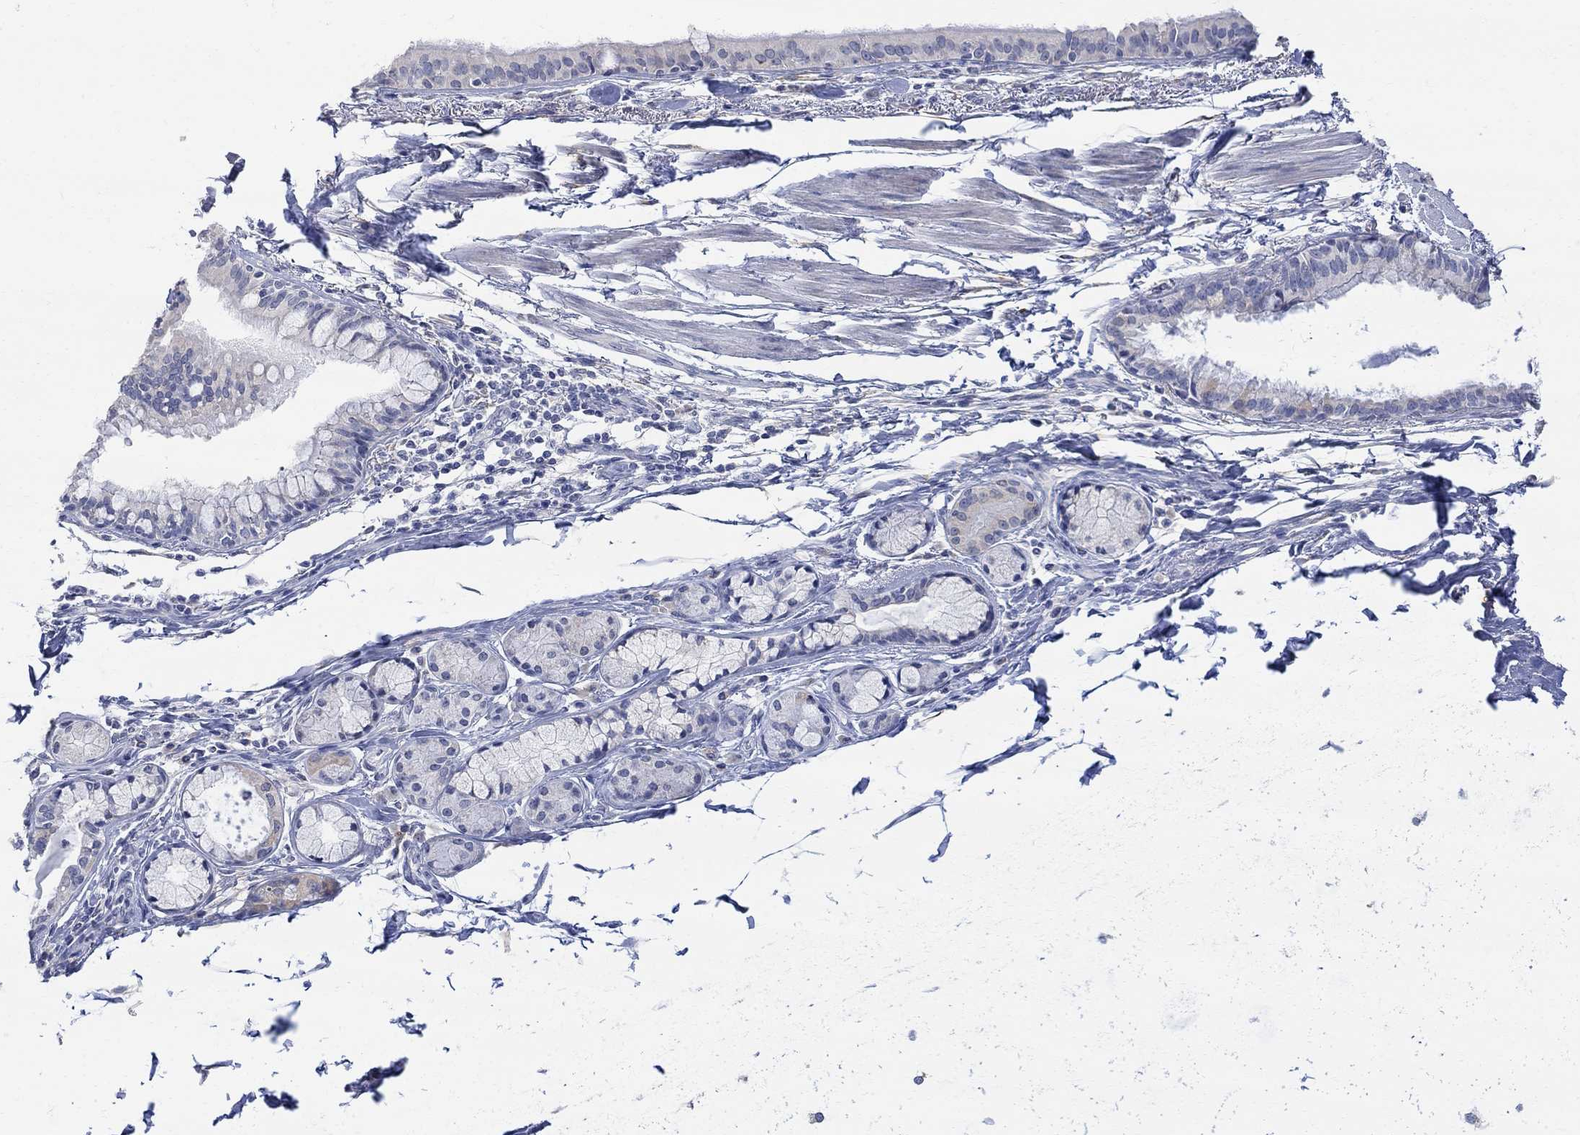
{"staining": {"intensity": "negative", "quantity": "none", "location": "none"}, "tissue": "bronchus", "cell_type": "Respiratory epithelial cells", "image_type": "normal", "snomed": [{"axis": "morphology", "description": "Normal tissue, NOS"}, {"axis": "morphology", "description": "Squamous cell carcinoma, NOS"}, {"axis": "topography", "description": "Bronchus"}, {"axis": "topography", "description": "Lung"}], "caption": "The image shows no significant staining in respiratory epithelial cells of bronchus.", "gene": "FNDC5", "patient": {"sex": "male", "age": 69}}